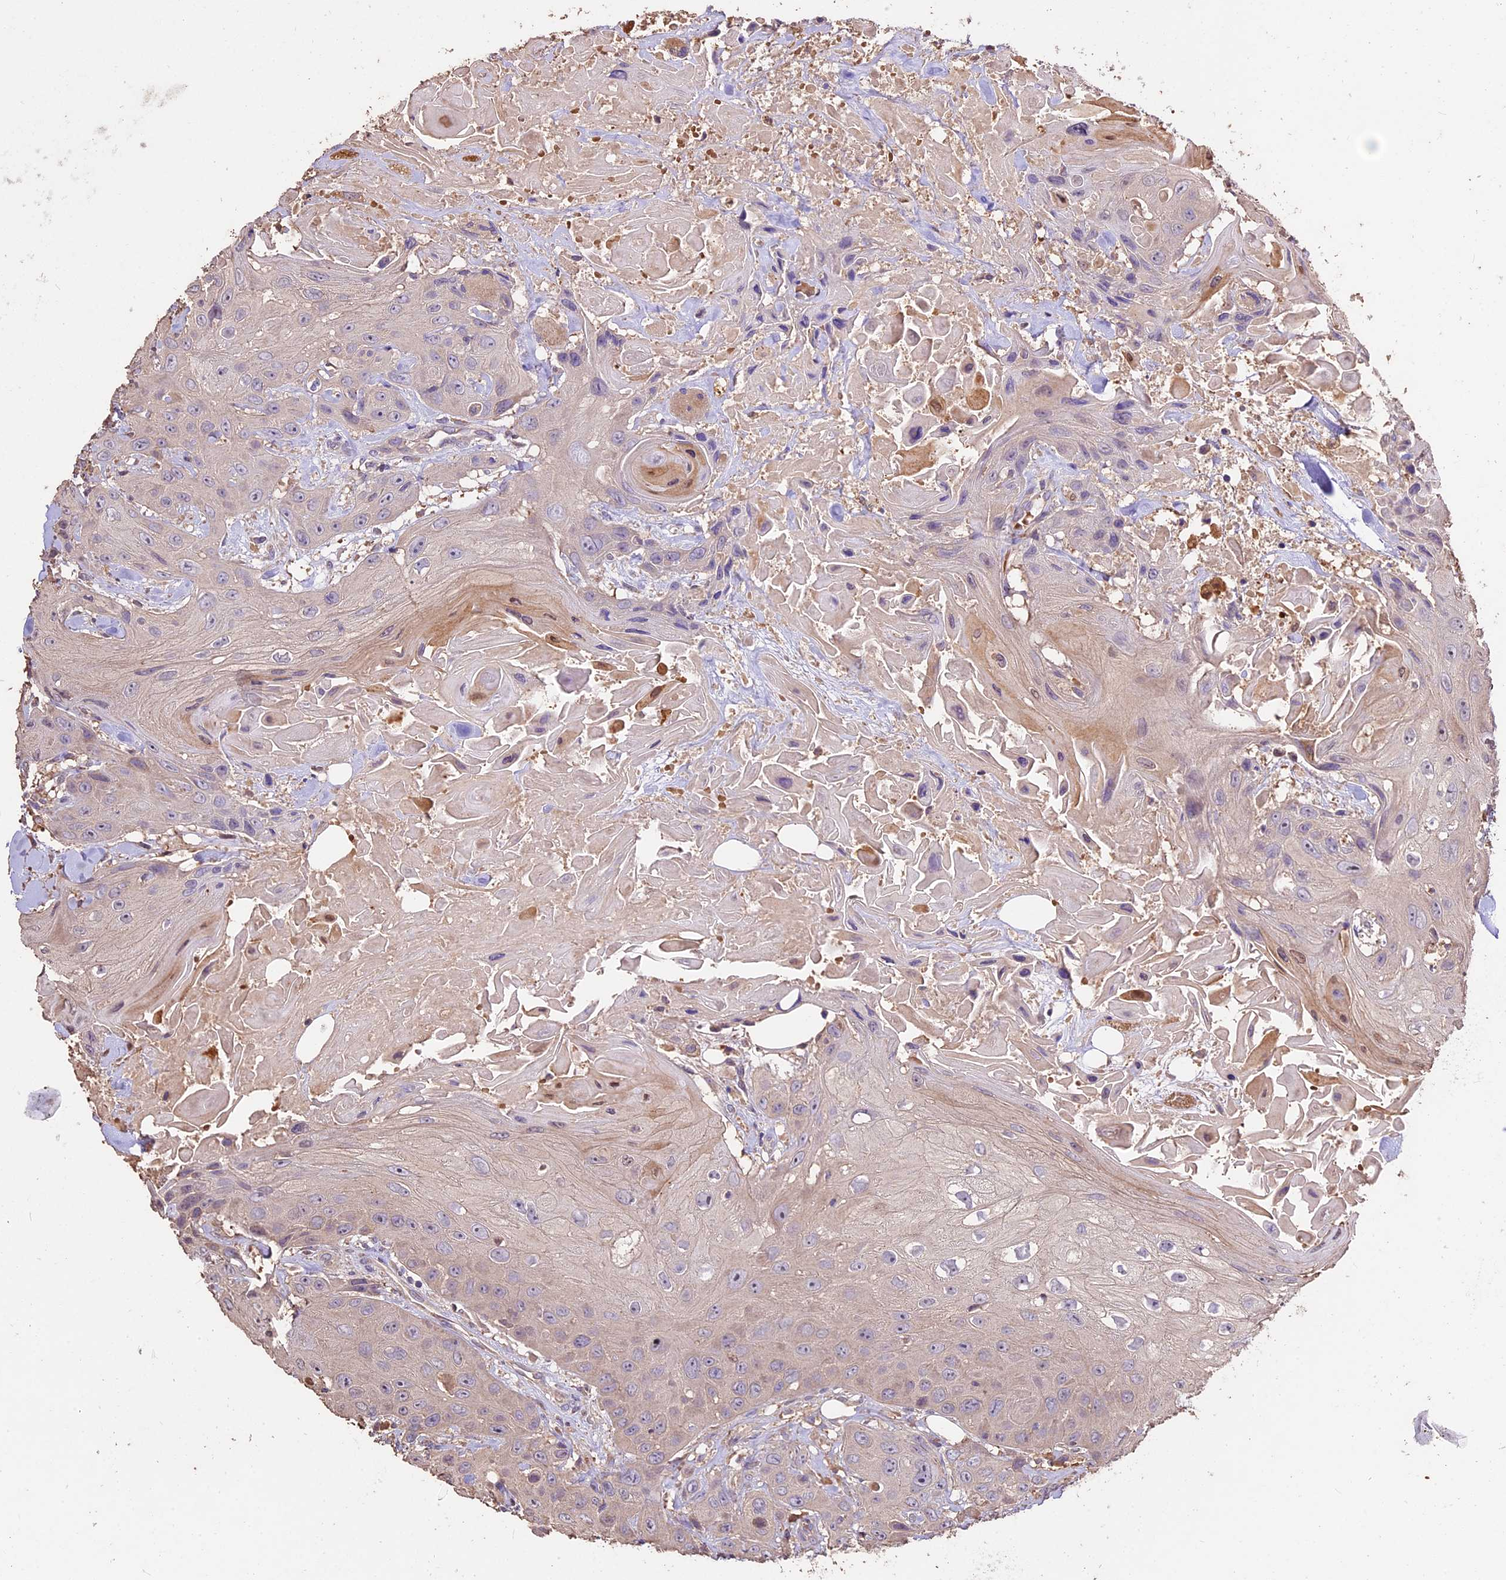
{"staining": {"intensity": "negative", "quantity": "none", "location": "none"}, "tissue": "head and neck cancer", "cell_type": "Tumor cells", "image_type": "cancer", "snomed": [{"axis": "morphology", "description": "Squamous cell carcinoma, NOS"}, {"axis": "topography", "description": "Head-Neck"}], "caption": "High magnification brightfield microscopy of squamous cell carcinoma (head and neck) stained with DAB (3,3'-diaminobenzidine) (brown) and counterstained with hematoxylin (blue): tumor cells show no significant positivity.", "gene": "CRLF1", "patient": {"sex": "male", "age": 81}}